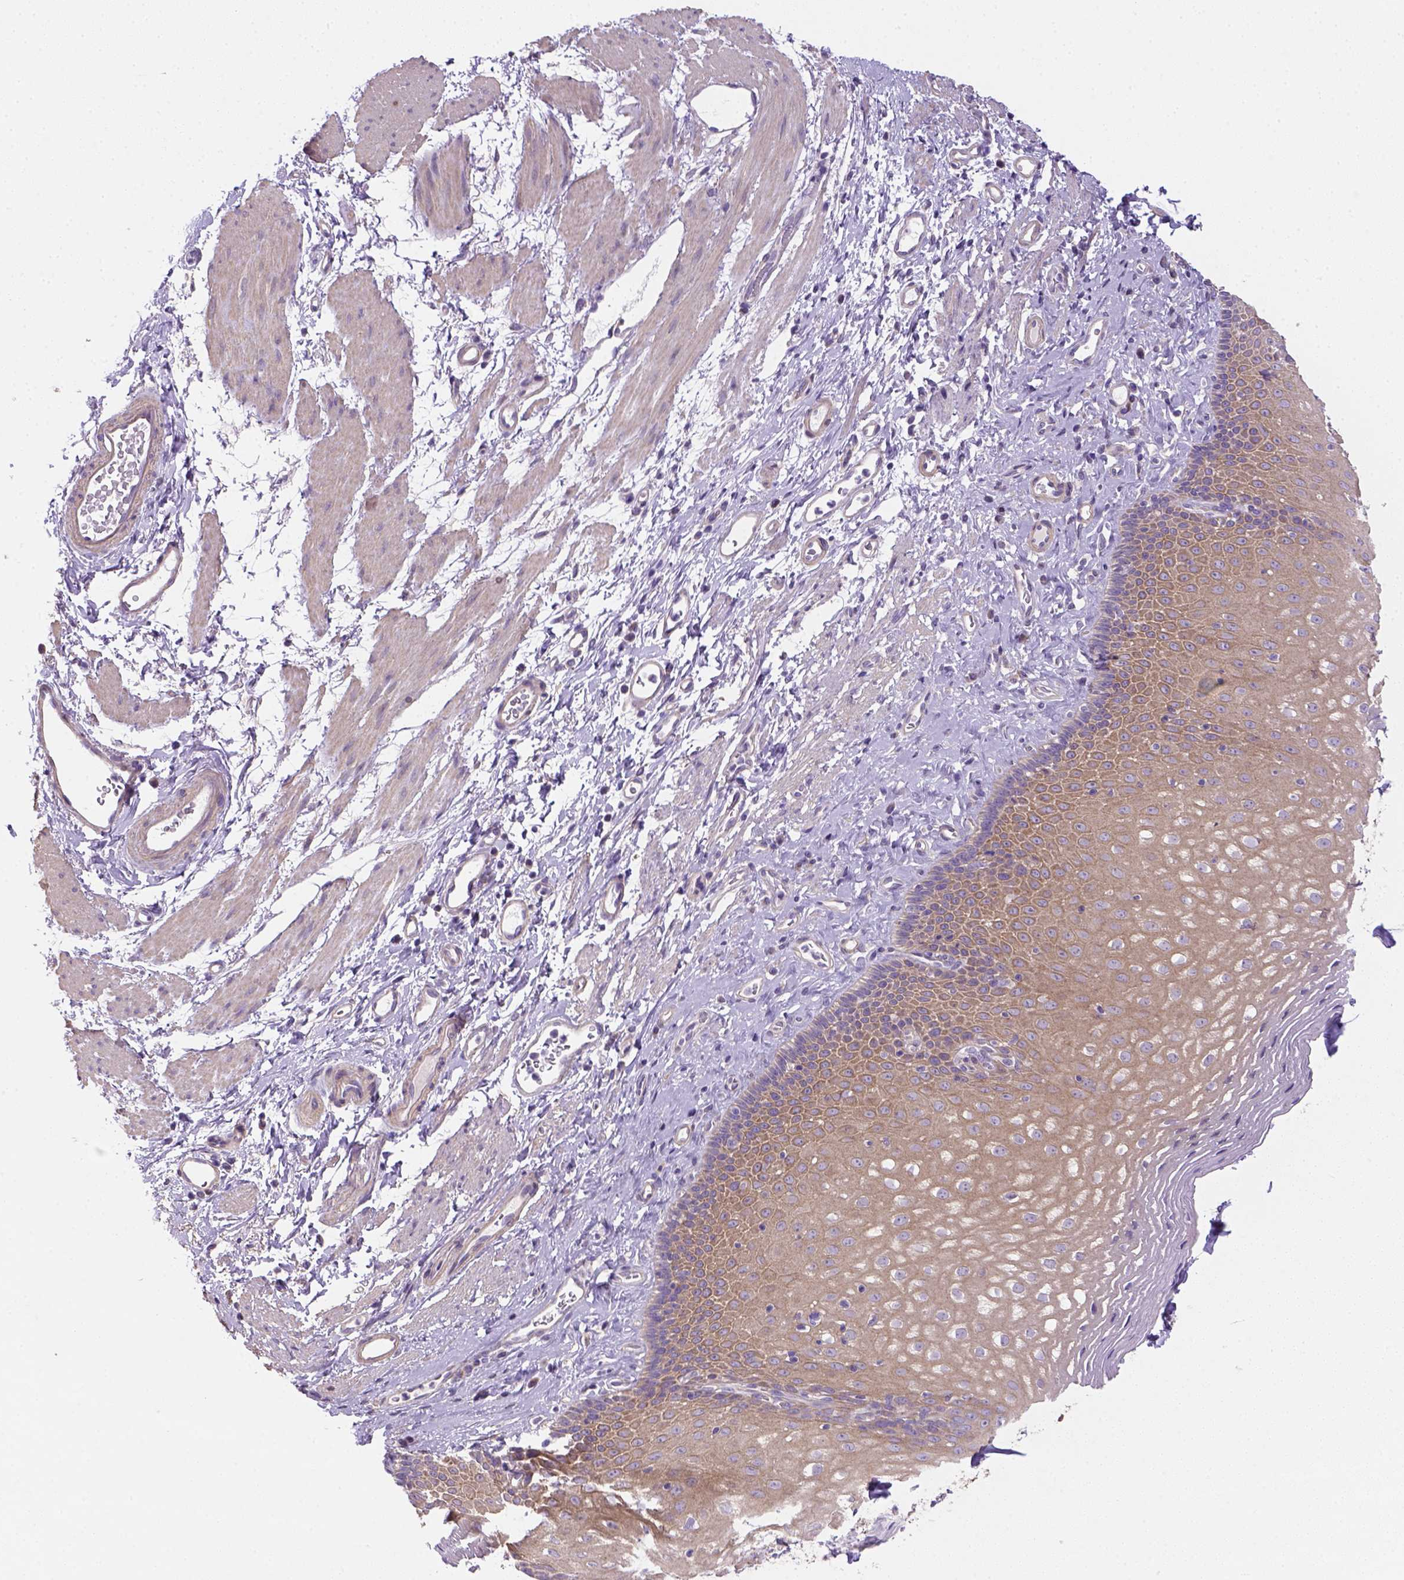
{"staining": {"intensity": "weak", "quantity": ">75%", "location": "cytoplasmic/membranous"}, "tissue": "esophagus", "cell_type": "Squamous epithelial cells", "image_type": "normal", "snomed": [{"axis": "morphology", "description": "Normal tissue, NOS"}, {"axis": "topography", "description": "Esophagus"}], "caption": "Immunohistochemistry (IHC) of unremarkable esophagus displays low levels of weak cytoplasmic/membranous positivity in approximately >75% of squamous epithelial cells.", "gene": "HTRA1", "patient": {"sex": "female", "age": 68}}